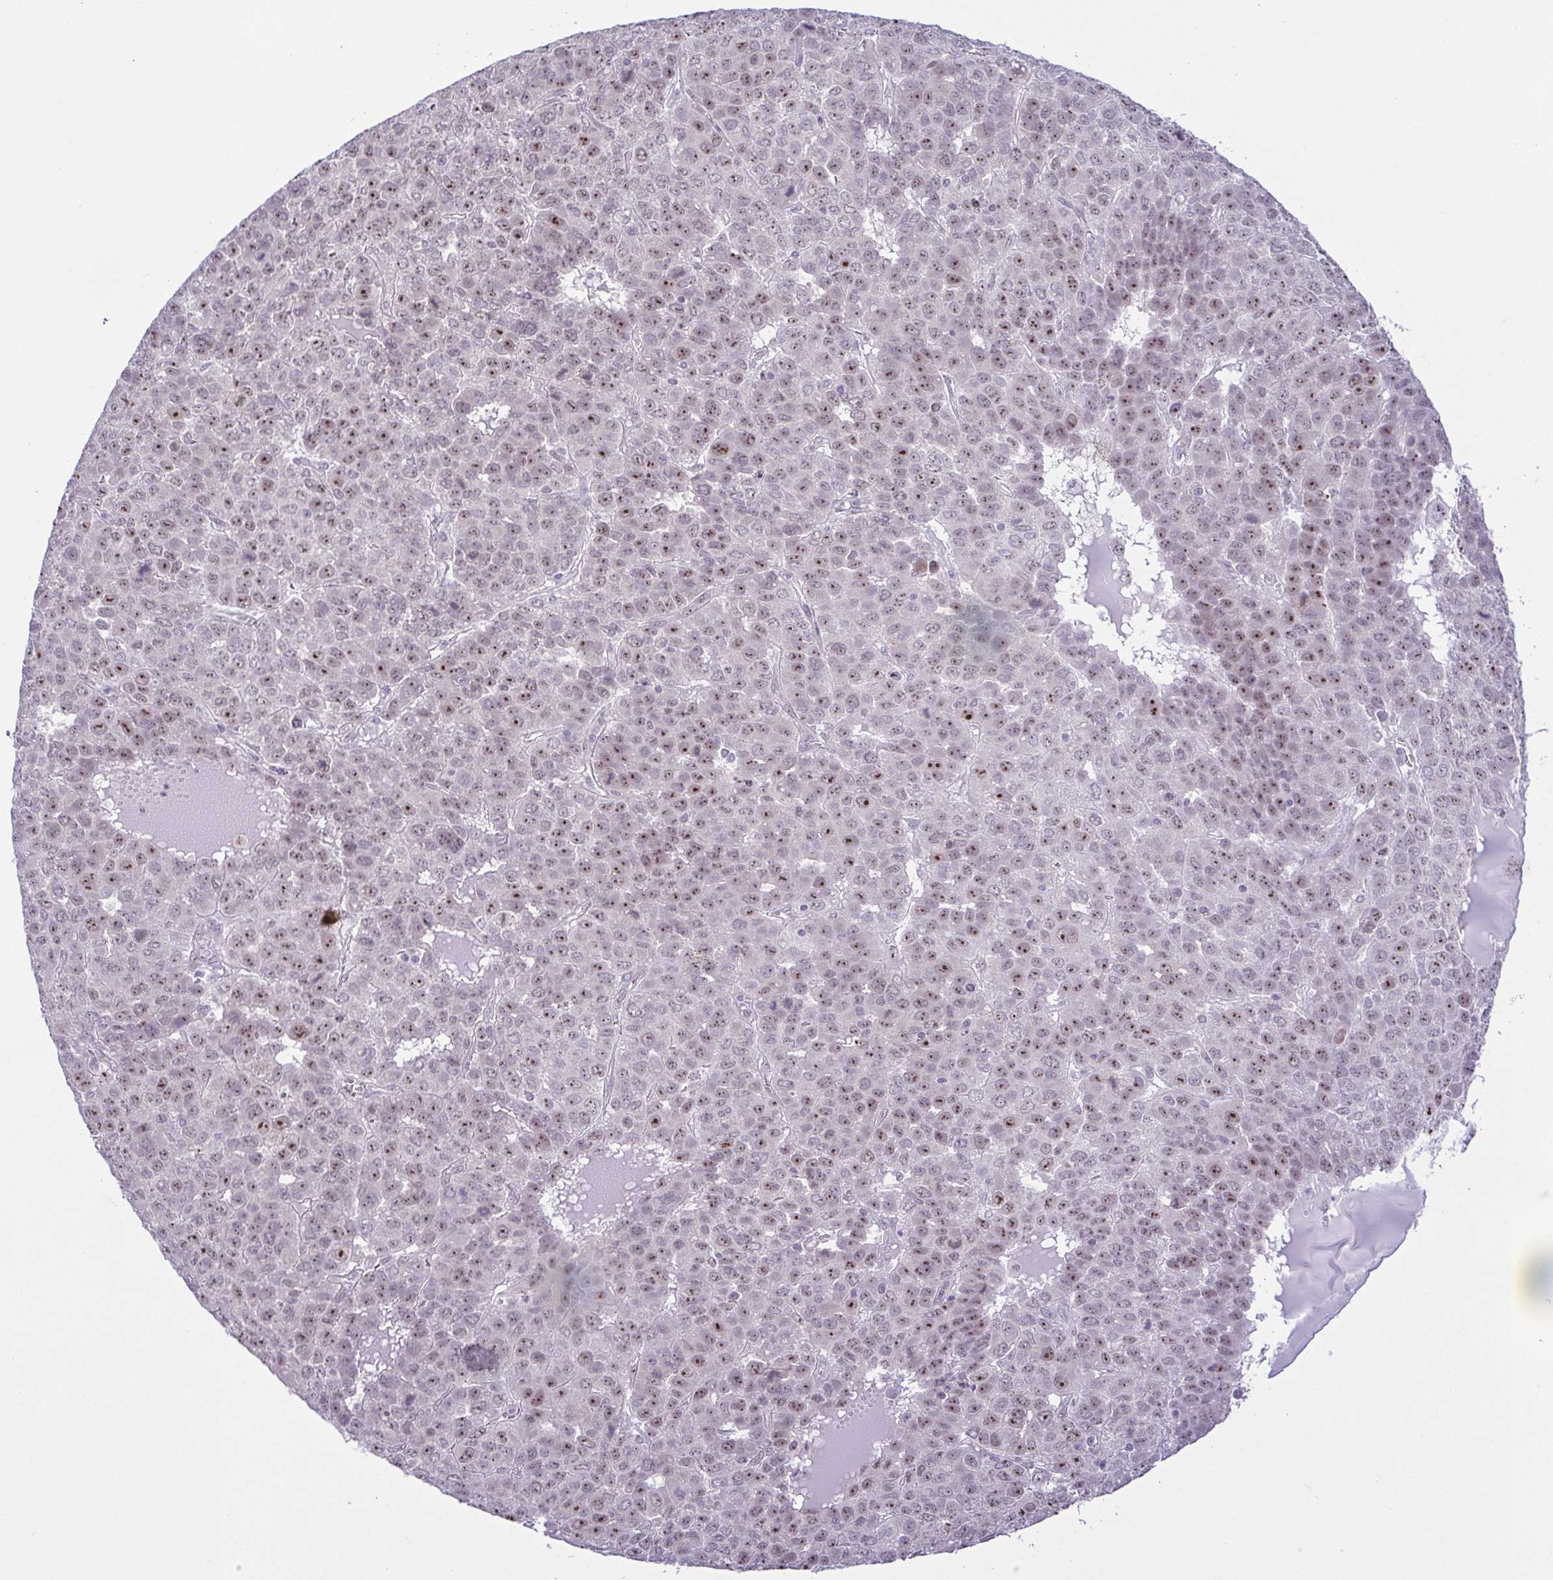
{"staining": {"intensity": "moderate", "quantity": "25%-75%", "location": "nuclear"}, "tissue": "liver cancer", "cell_type": "Tumor cells", "image_type": "cancer", "snomed": [{"axis": "morphology", "description": "Carcinoma, Hepatocellular, NOS"}, {"axis": "topography", "description": "Liver"}], "caption": "Approximately 25%-75% of tumor cells in human liver hepatocellular carcinoma show moderate nuclear protein positivity as visualized by brown immunohistochemical staining.", "gene": "RSL24D1", "patient": {"sex": "male", "age": 69}}